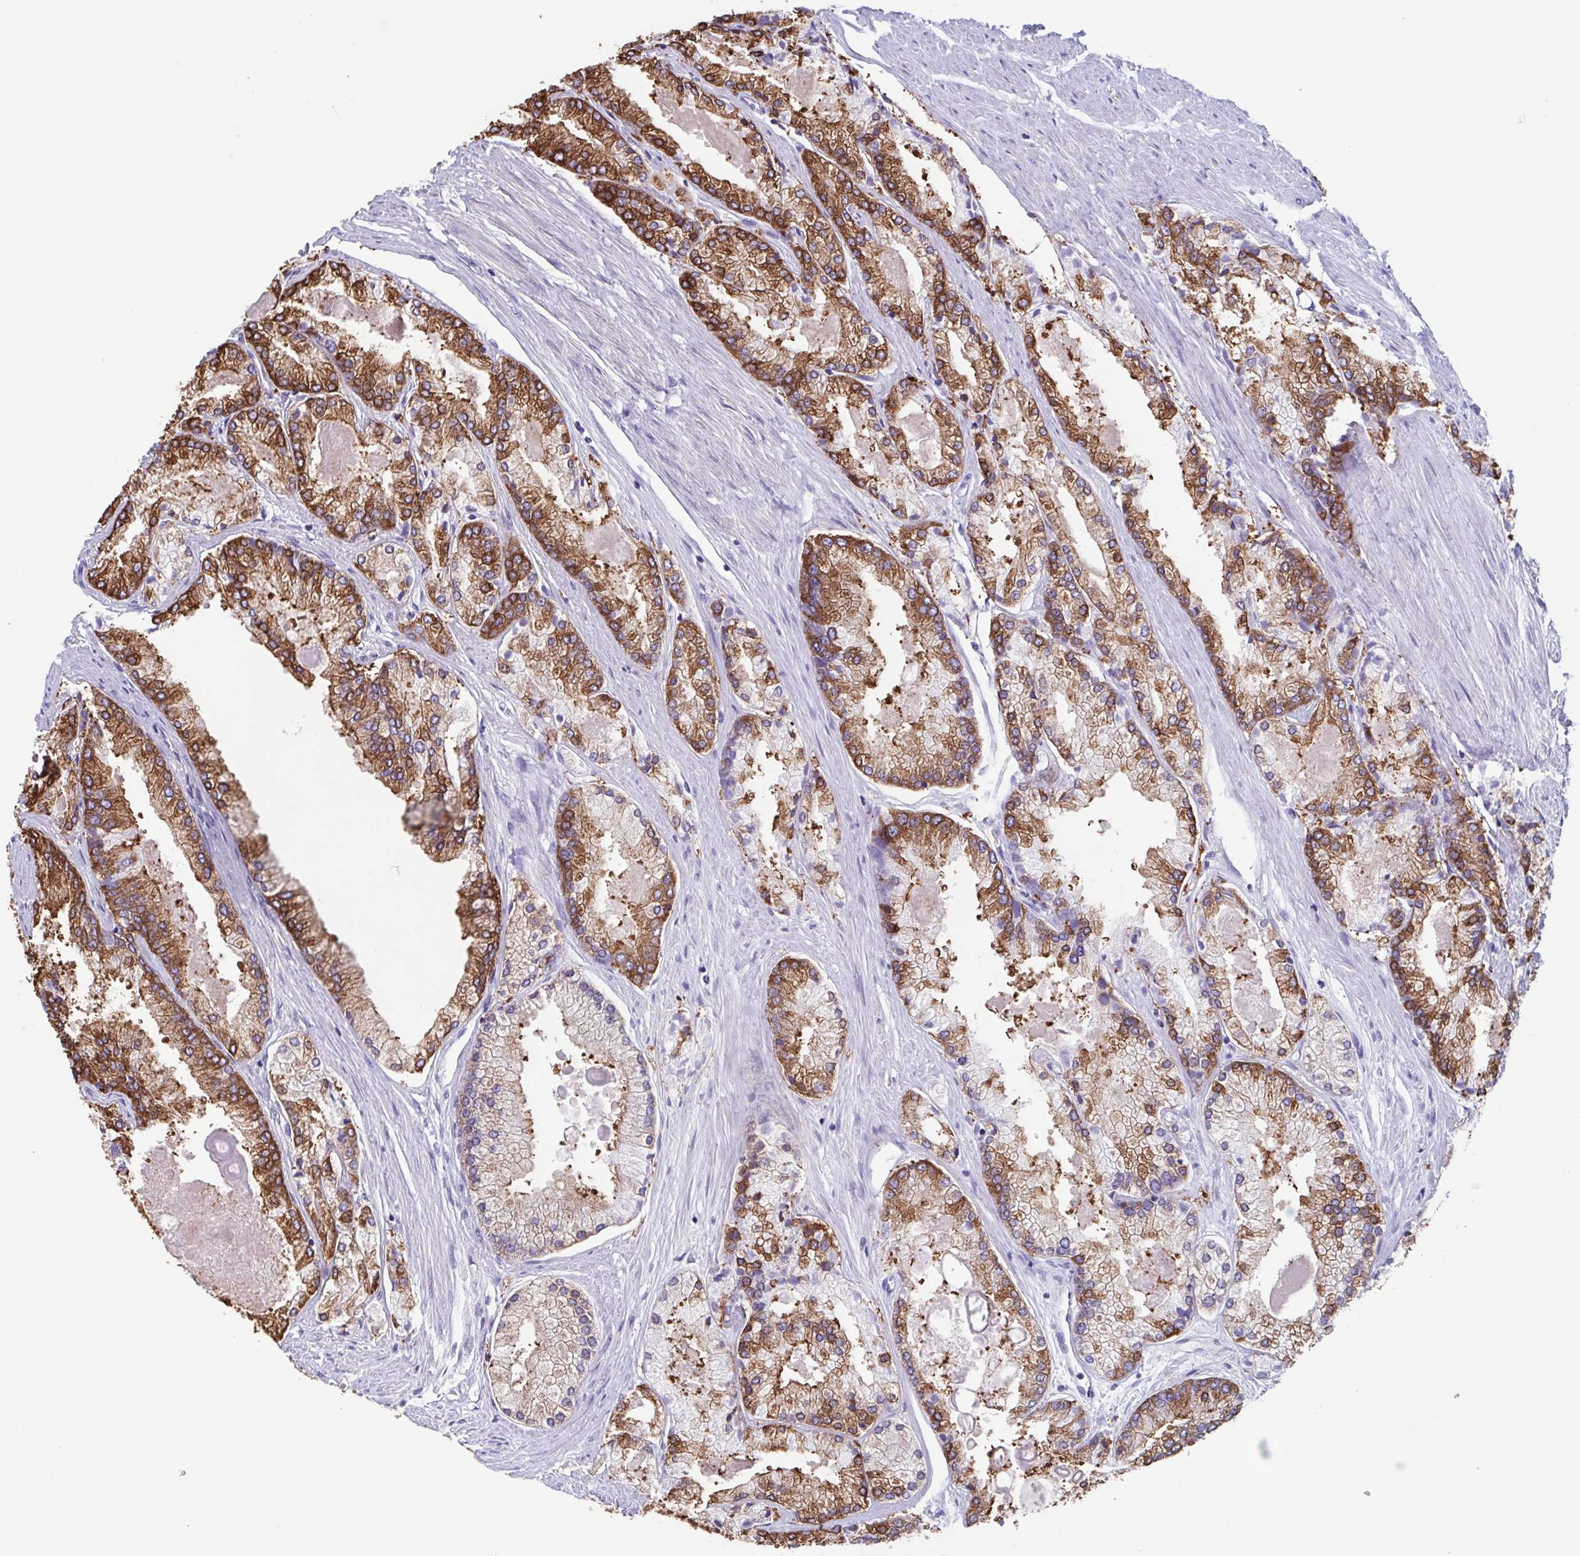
{"staining": {"intensity": "moderate", "quantity": ">75%", "location": "cytoplasmic/membranous"}, "tissue": "prostate cancer", "cell_type": "Tumor cells", "image_type": "cancer", "snomed": [{"axis": "morphology", "description": "Adenocarcinoma, High grade"}, {"axis": "topography", "description": "Prostate"}], "caption": "Immunohistochemical staining of human prostate cancer reveals moderate cytoplasmic/membranous protein staining in approximately >75% of tumor cells.", "gene": "TPD52", "patient": {"sex": "male", "age": 68}}